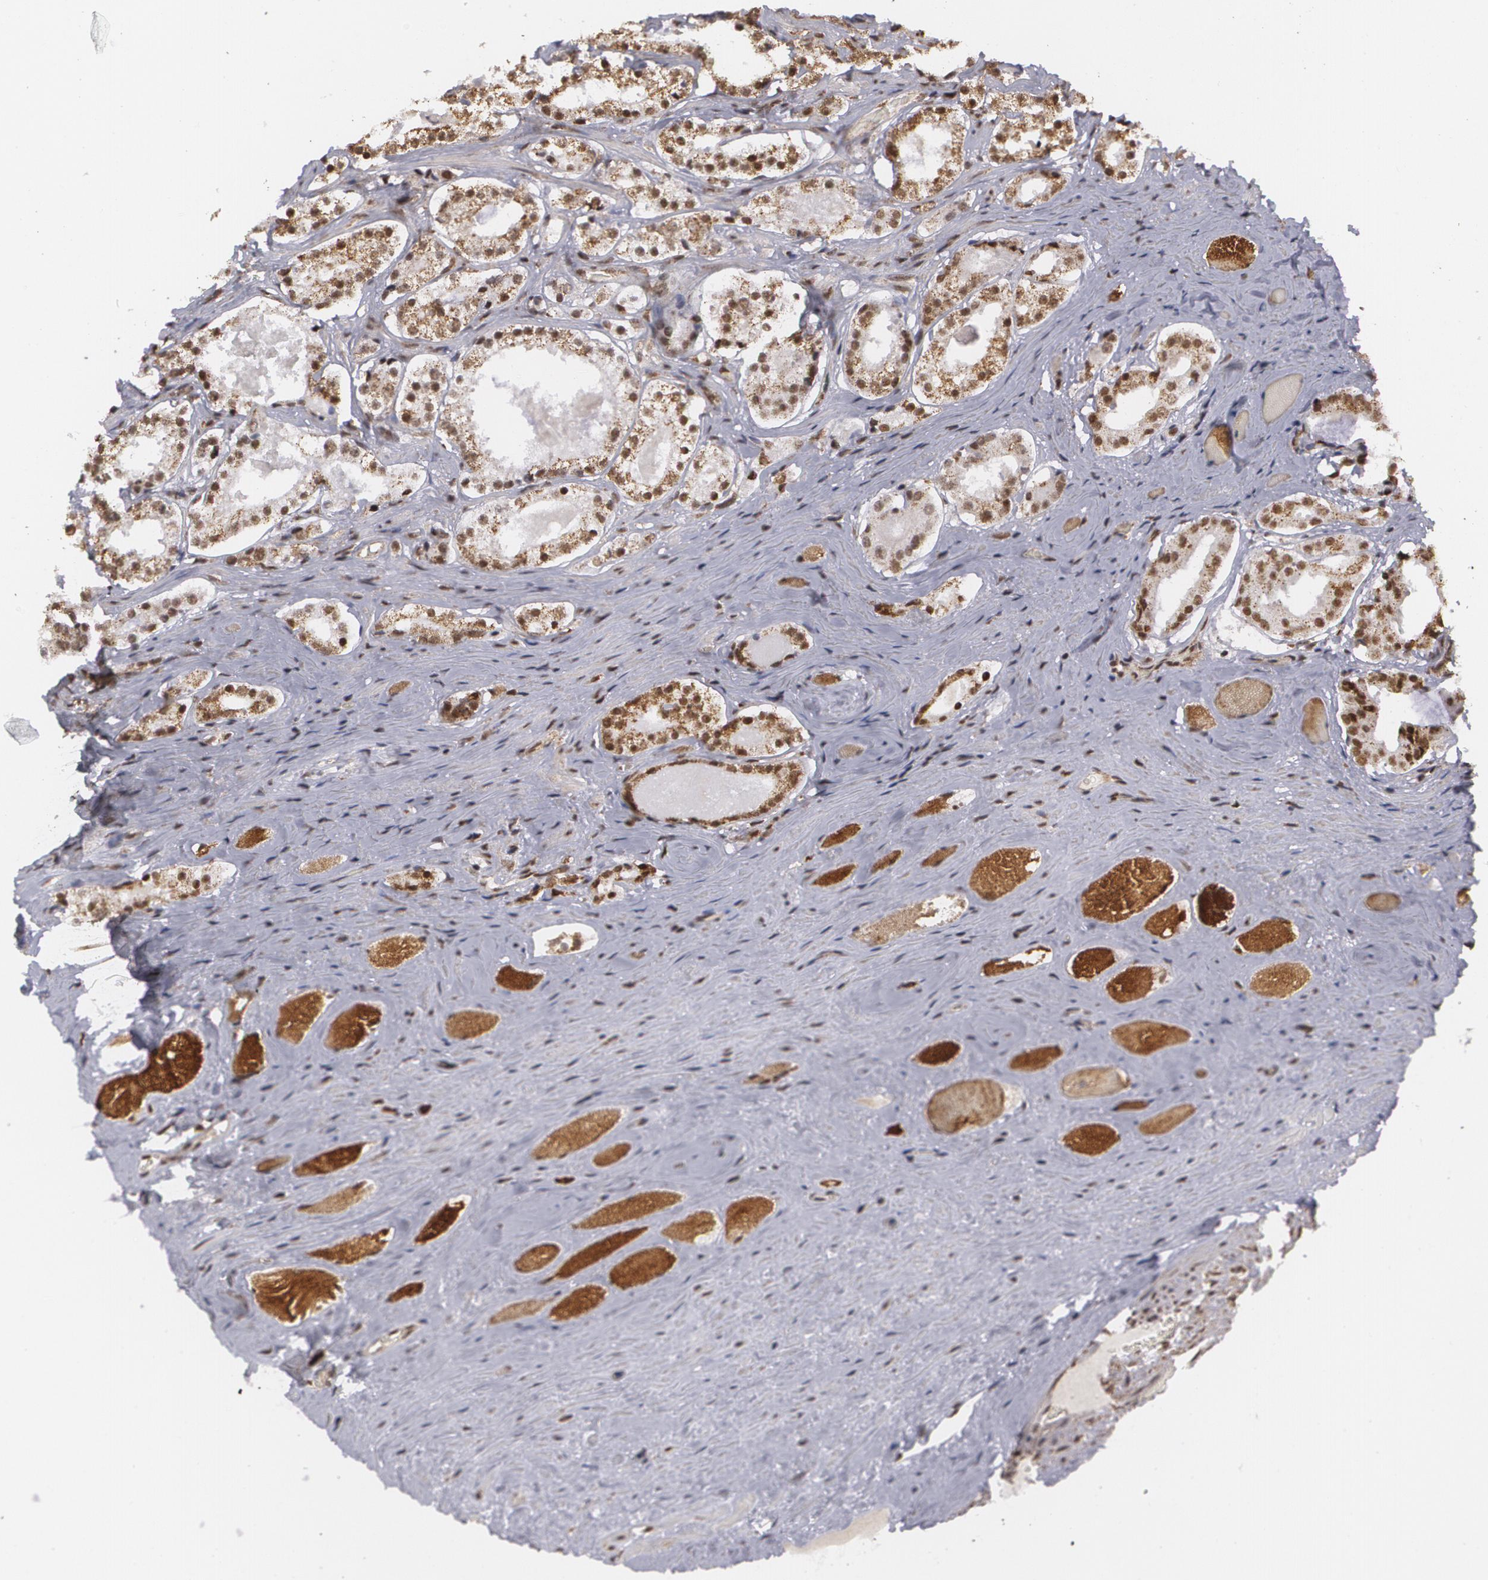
{"staining": {"intensity": "moderate", "quantity": ">75%", "location": "nuclear"}, "tissue": "prostate cancer", "cell_type": "Tumor cells", "image_type": "cancer", "snomed": [{"axis": "morphology", "description": "Adenocarcinoma, Medium grade"}, {"axis": "topography", "description": "Prostate"}], "caption": "A brown stain highlights moderate nuclear positivity of a protein in prostate adenocarcinoma (medium-grade) tumor cells. (DAB = brown stain, brightfield microscopy at high magnification).", "gene": "MXD1", "patient": {"sex": "male", "age": 73}}